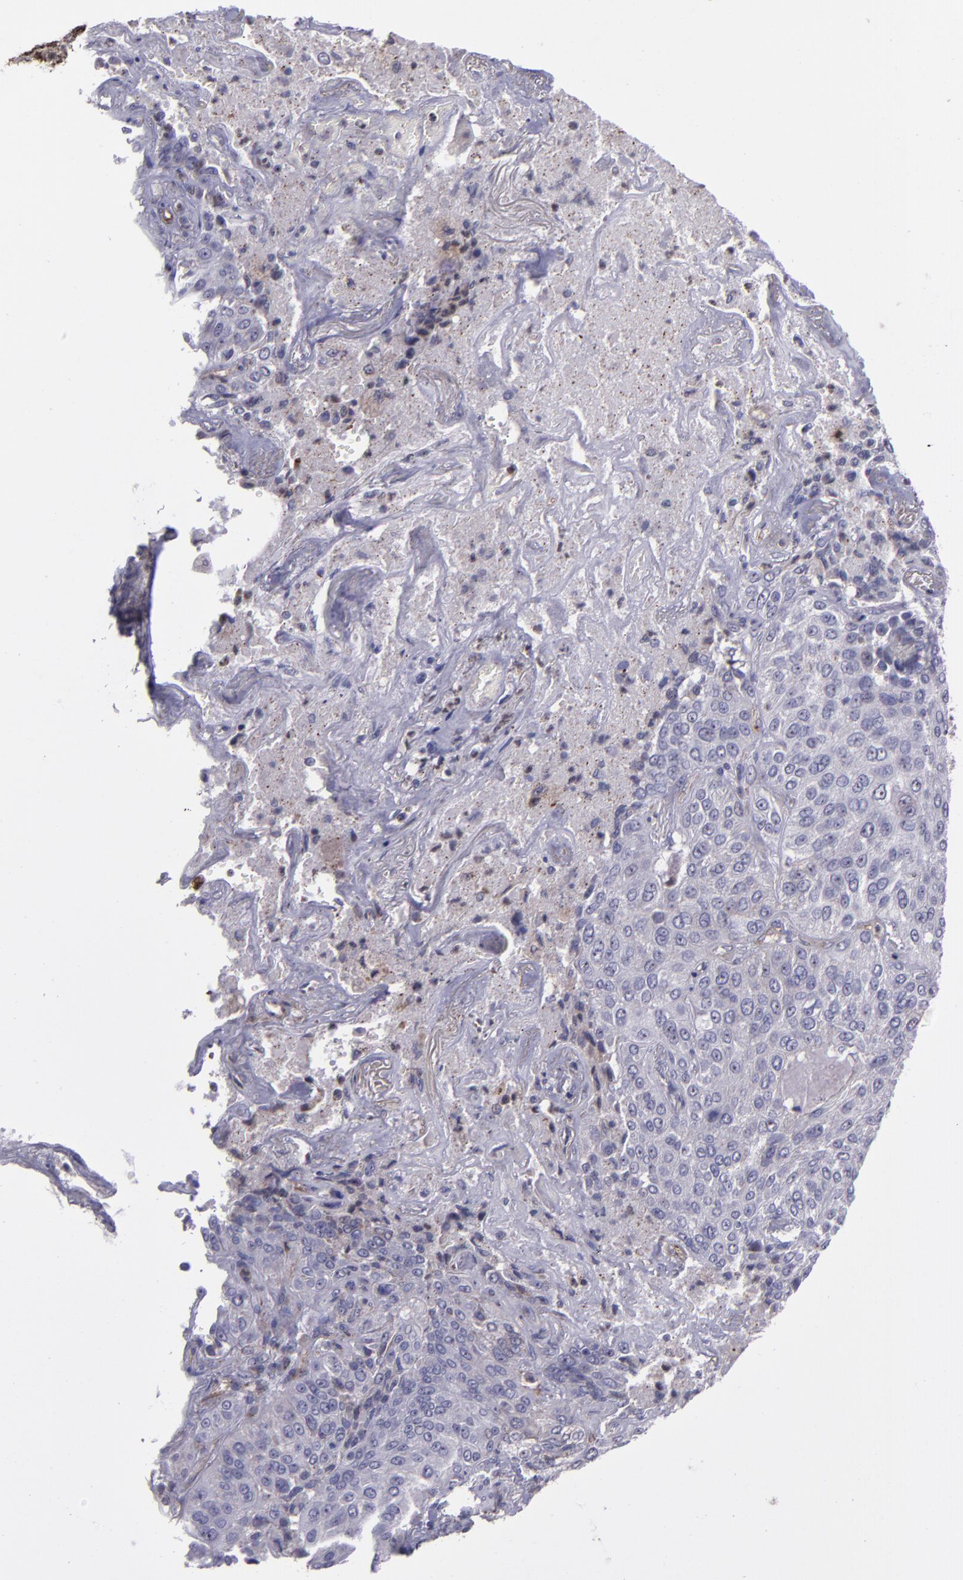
{"staining": {"intensity": "moderate", "quantity": "25%-75%", "location": "cytoplasmic/membranous,nuclear"}, "tissue": "lung cancer", "cell_type": "Tumor cells", "image_type": "cancer", "snomed": [{"axis": "morphology", "description": "Squamous cell carcinoma, NOS"}, {"axis": "topography", "description": "Lung"}], "caption": "Immunohistochemical staining of human lung cancer (squamous cell carcinoma) displays medium levels of moderate cytoplasmic/membranous and nuclear staining in about 25%-75% of tumor cells.", "gene": "LONP1", "patient": {"sex": "male", "age": 54}}